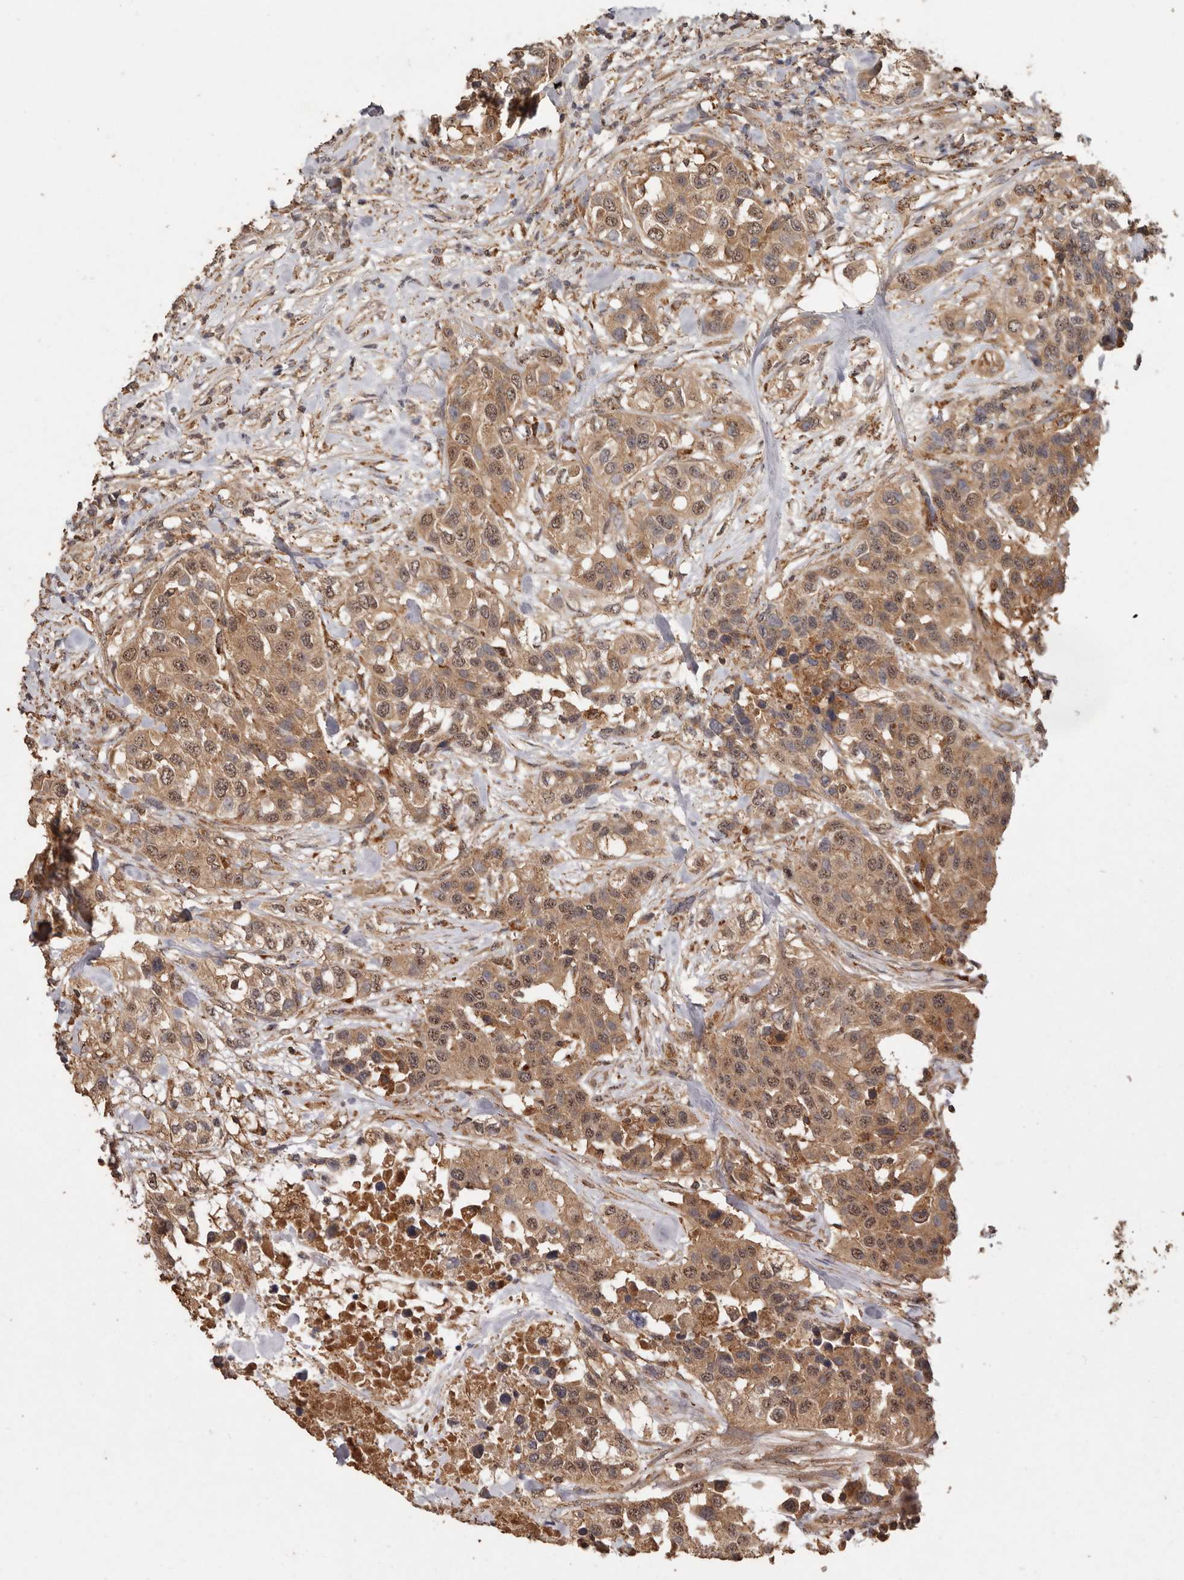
{"staining": {"intensity": "moderate", "quantity": ">75%", "location": "cytoplasmic/membranous,nuclear"}, "tissue": "urothelial cancer", "cell_type": "Tumor cells", "image_type": "cancer", "snomed": [{"axis": "morphology", "description": "Urothelial carcinoma, High grade"}, {"axis": "topography", "description": "Urinary bladder"}], "caption": "Moderate cytoplasmic/membranous and nuclear positivity for a protein is present in approximately >75% of tumor cells of urothelial cancer using IHC.", "gene": "RWDD1", "patient": {"sex": "female", "age": 80}}